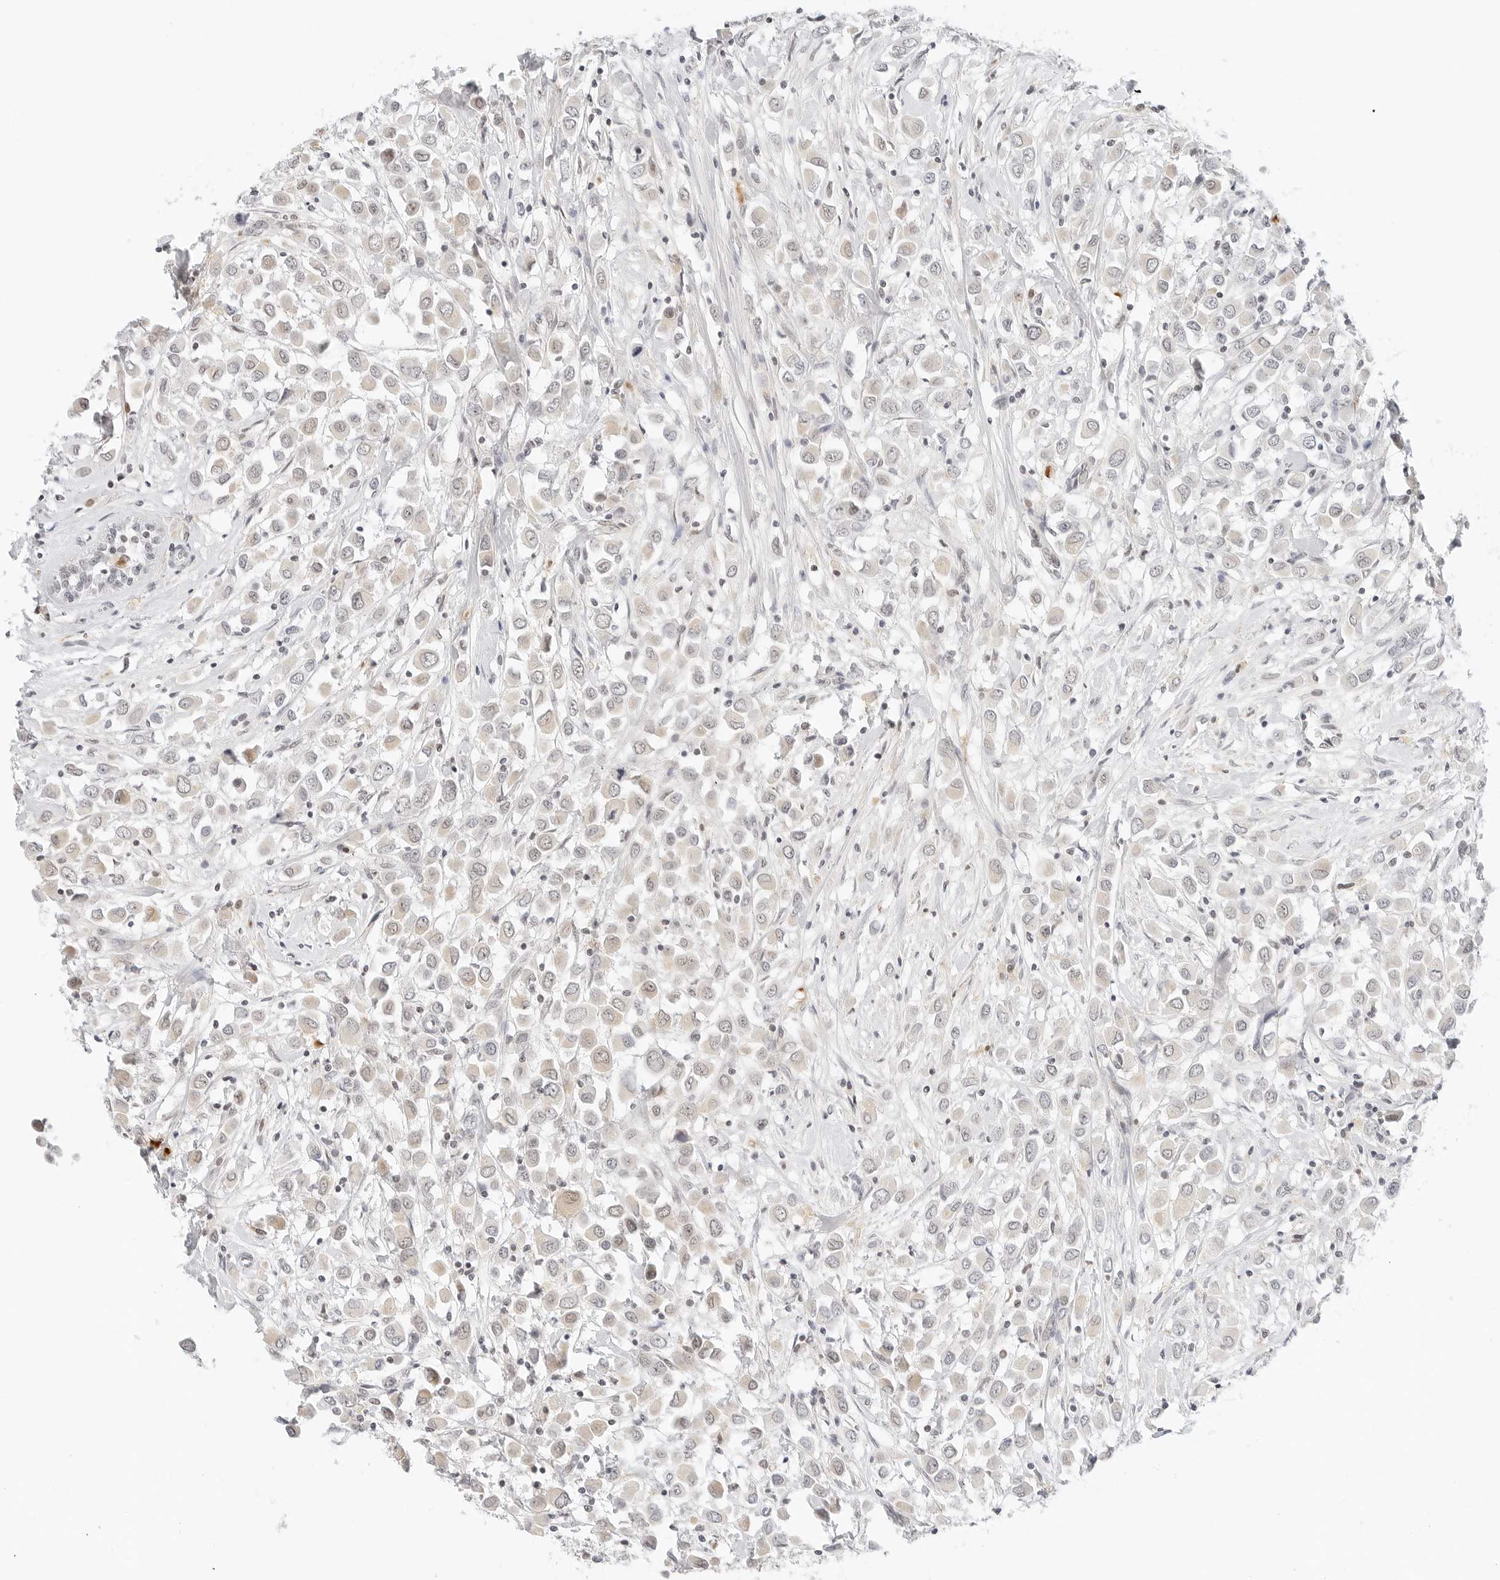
{"staining": {"intensity": "weak", "quantity": "<25%", "location": "cytoplasmic/membranous,nuclear"}, "tissue": "breast cancer", "cell_type": "Tumor cells", "image_type": "cancer", "snomed": [{"axis": "morphology", "description": "Duct carcinoma"}, {"axis": "topography", "description": "Breast"}], "caption": "This is an immunohistochemistry (IHC) micrograph of breast cancer (intraductal carcinoma). There is no expression in tumor cells.", "gene": "NEO1", "patient": {"sex": "female", "age": 61}}